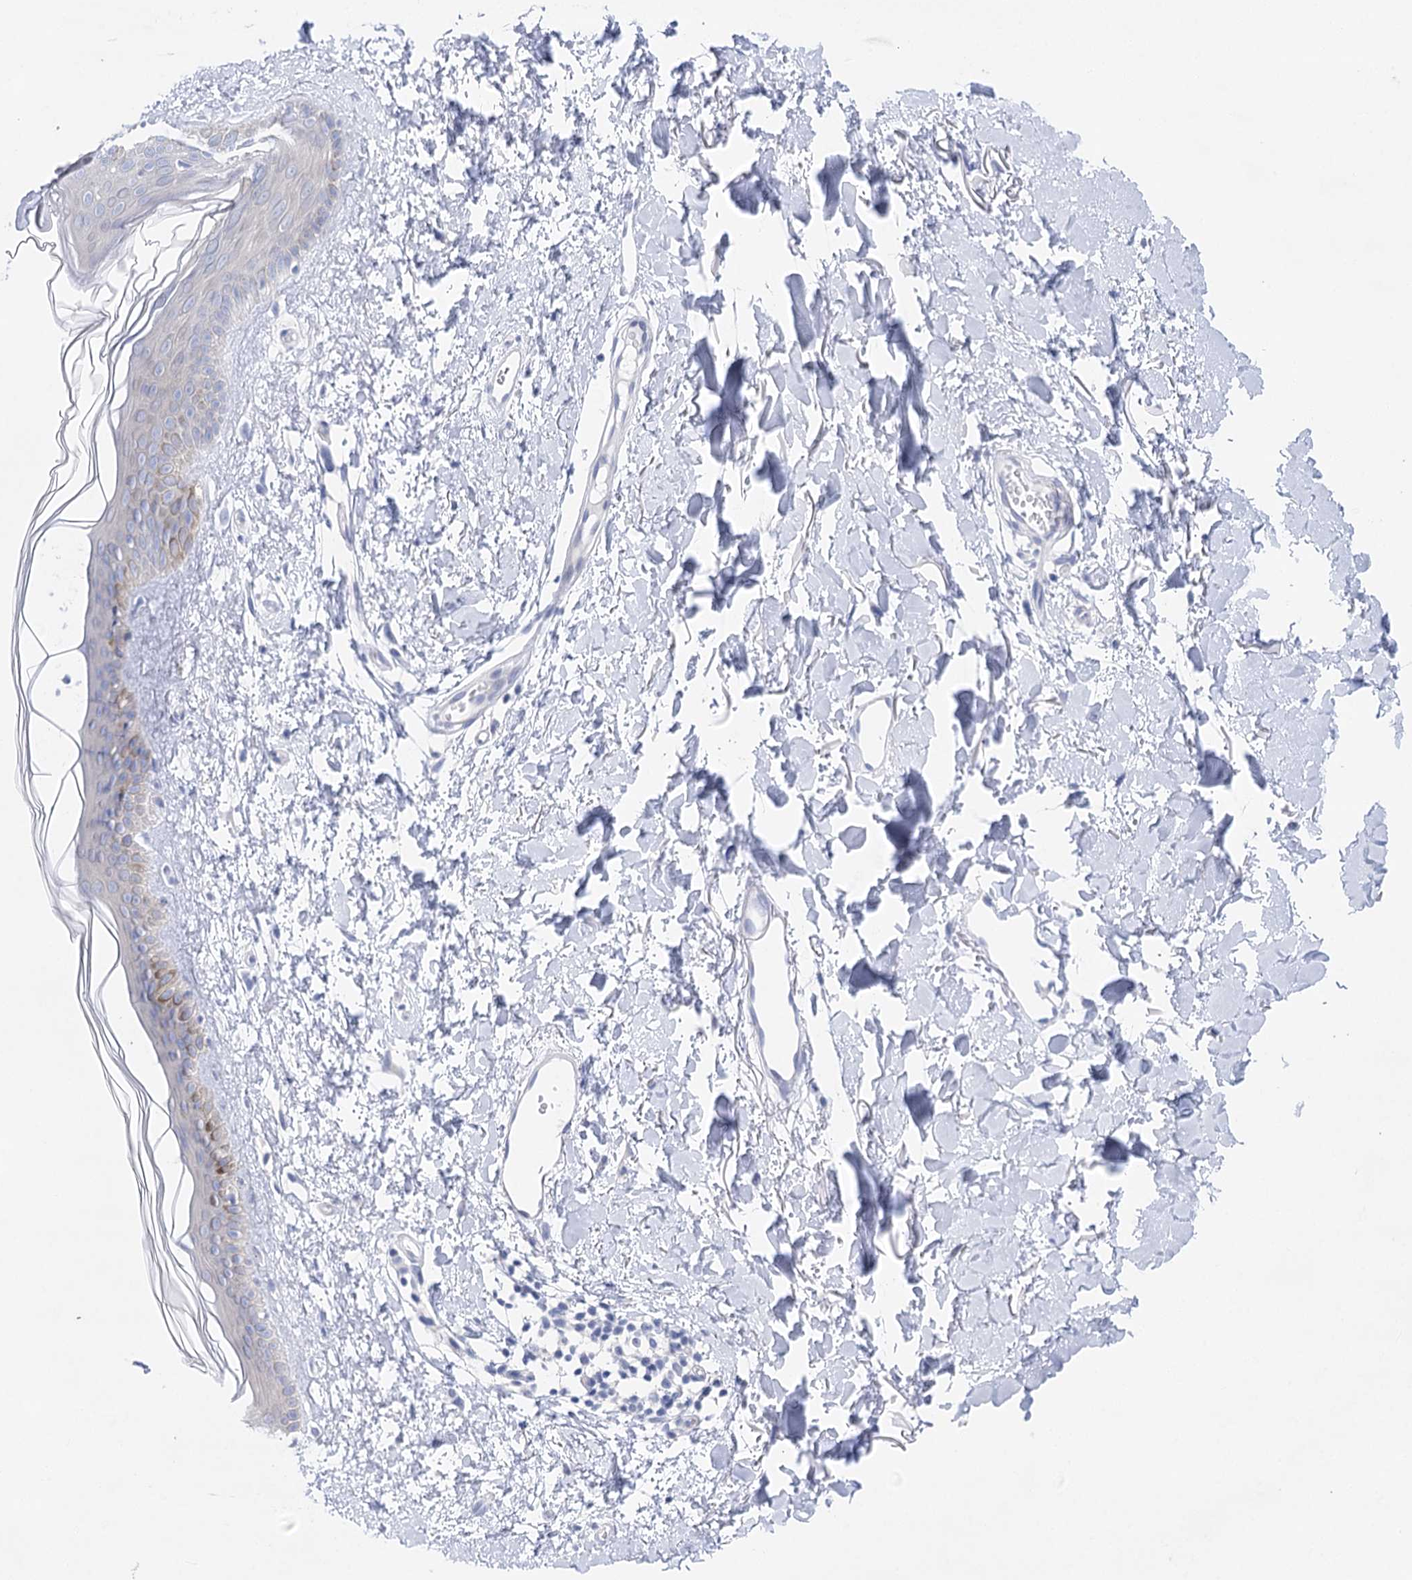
{"staining": {"intensity": "negative", "quantity": "none", "location": "none"}, "tissue": "skin", "cell_type": "Fibroblasts", "image_type": "normal", "snomed": [{"axis": "morphology", "description": "Normal tissue, NOS"}, {"axis": "topography", "description": "Skin"}], "caption": "A high-resolution histopathology image shows IHC staining of benign skin, which reveals no significant staining in fibroblasts. Nuclei are stained in blue.", "gene": "LALBA", "patient": {"sex": "female", "age": 58}}